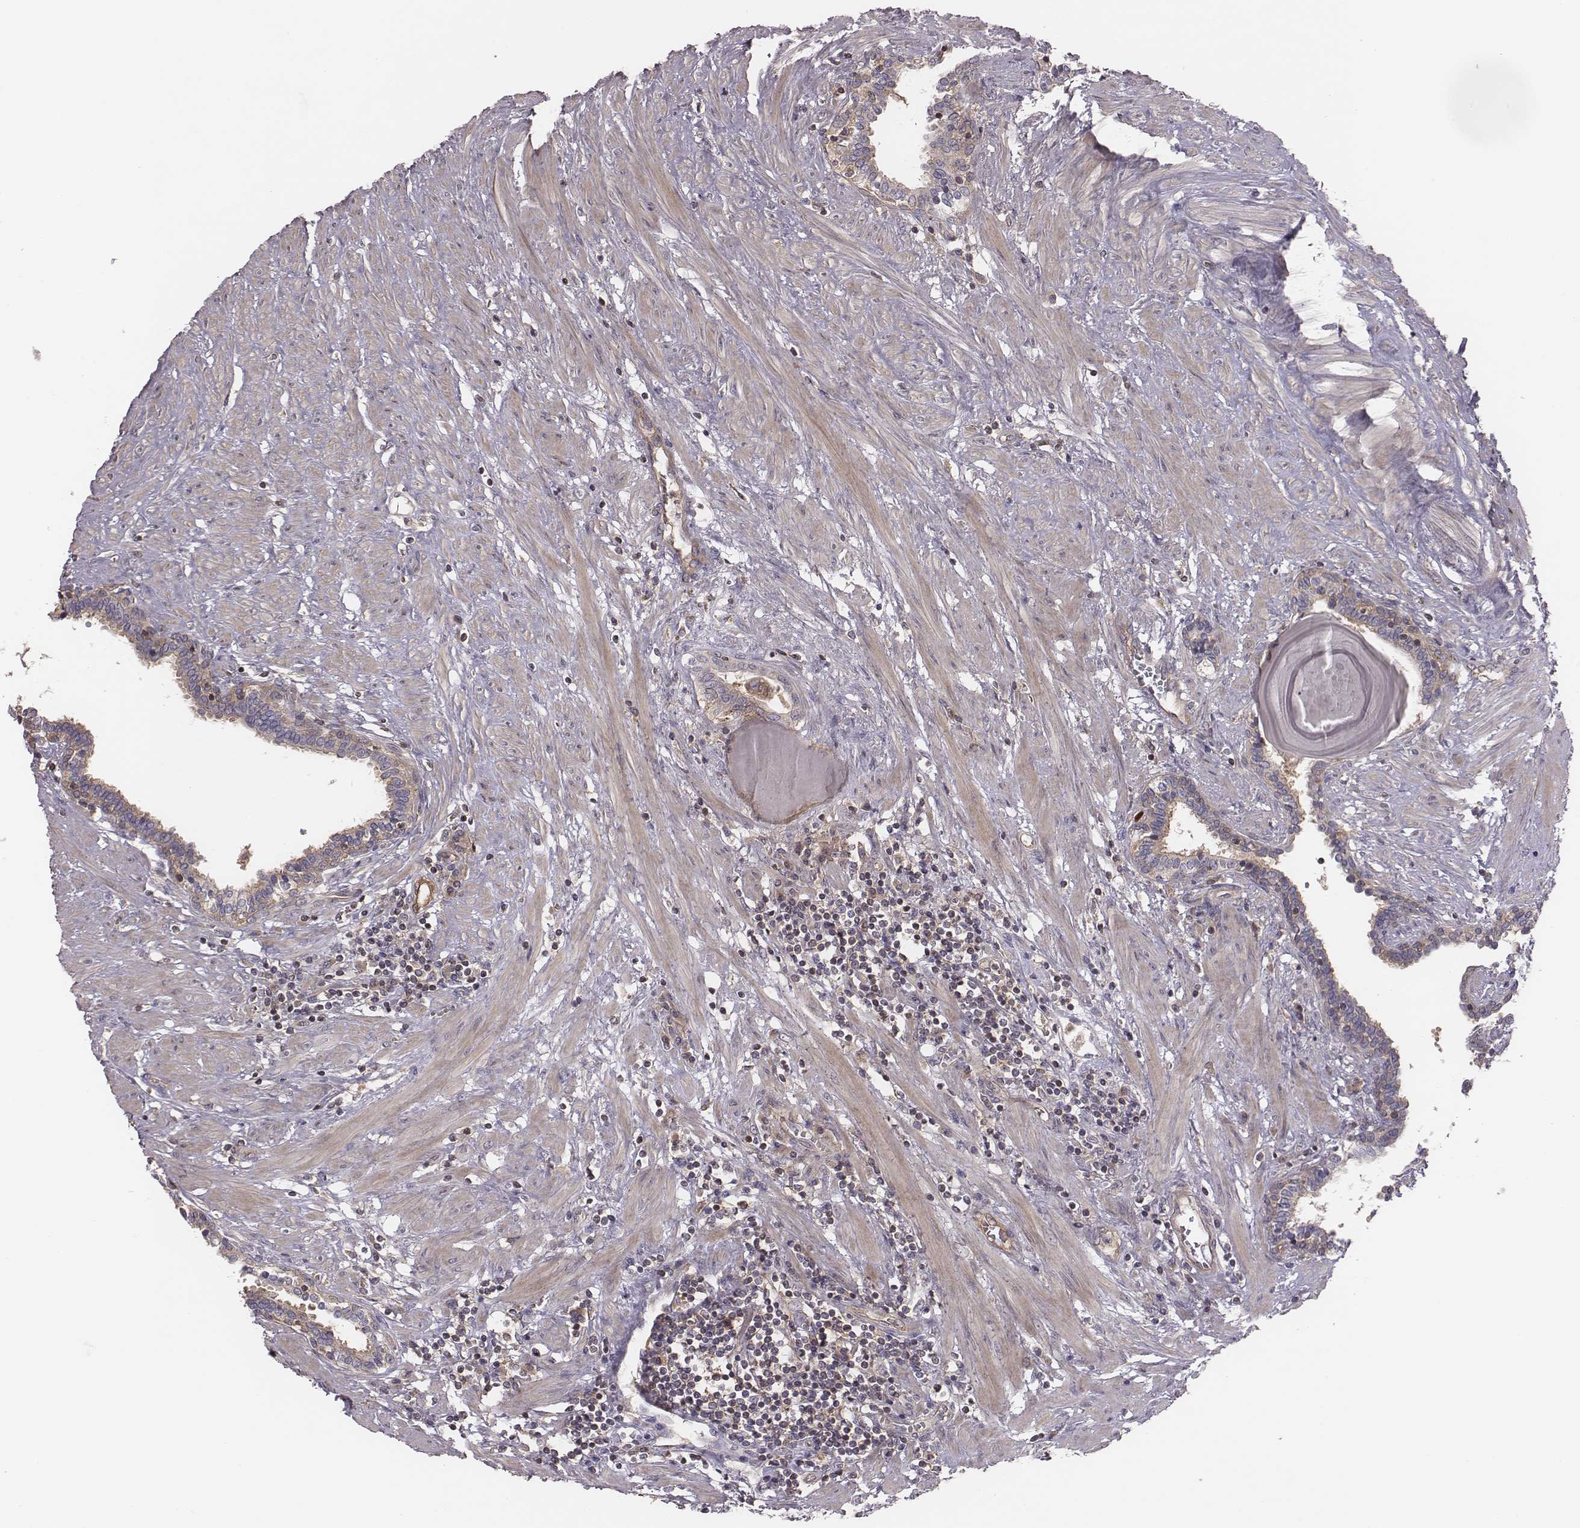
{"staining": {"intensity": "weak", "quantity": "25%-75%", "location": "cytoplasmic/membranous"}, "tissue": "prostate", "cell_type": "Glandular cells", "image_type": "normal", "snomed": [{"axis": "morphology", "description": "Normal tissue, NOS"}, {"axis": "topography", "description": "Prostate"}], "caption": "DAB (3,3'-diaminobenzidine) immunohistochemical staining of benign human prostate displays weak cytoplasmic/membranous protein positivity in about 25%-75% of glandular cells. The protein of interest is stained brown, and the nuclei are stained in blue (DAB (3,3'-diaminobenzidine) IHC with brightfield microscopy, high magnification).", "gene": "CAD", "patient": {"sex": "male", "age": 55}}